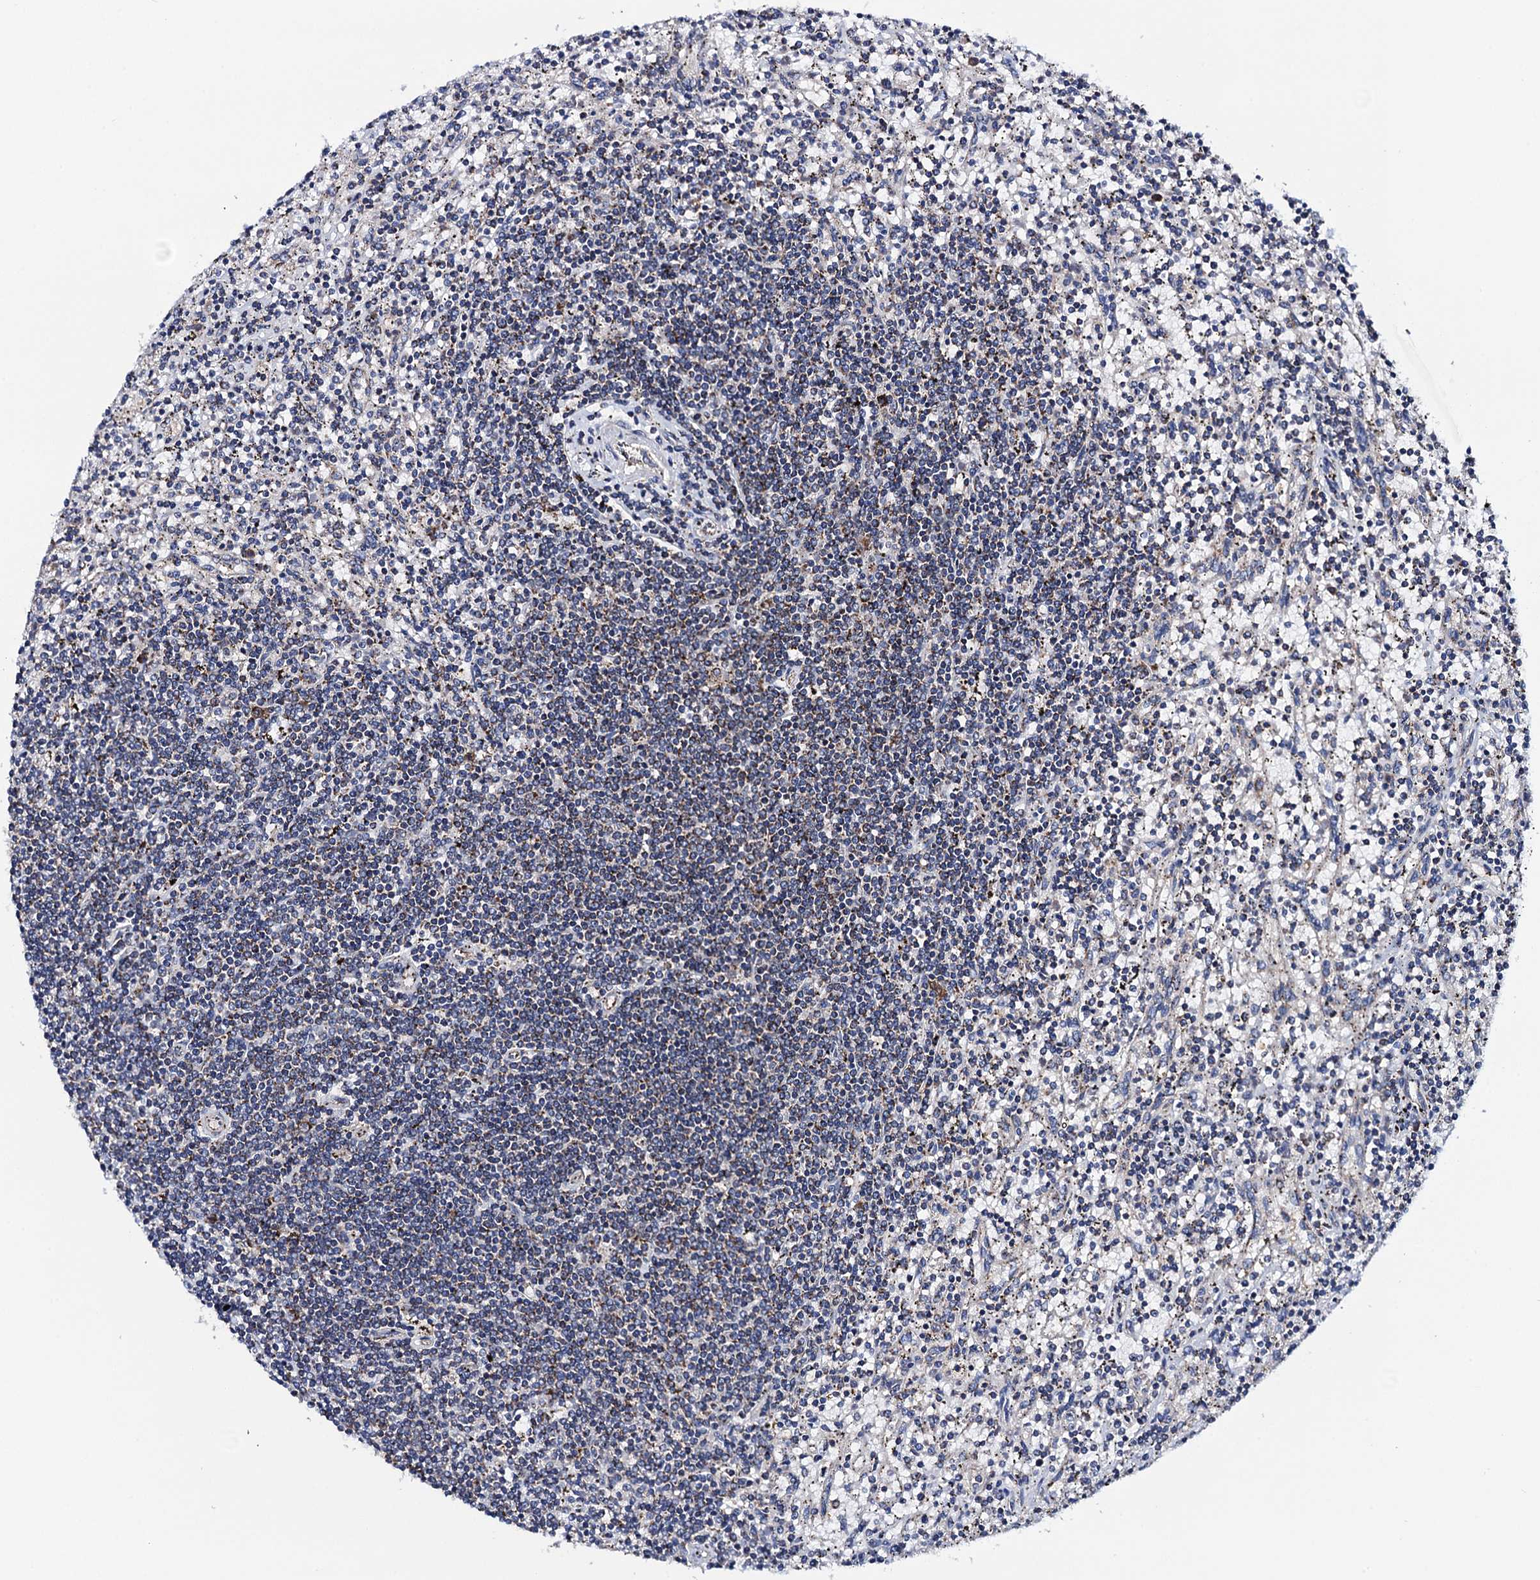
{"staining": {"intensity": "weak", "quantity": "<25%", "location": "cytoplasmic/membranous"}, "tissue": "lymphoma", "cell_type": "Tumor cells", "image_type": "cancer", "snomed": [{"axis": "morphology", "description": "Malignant lymphoma, non-Hodgkin's type, Low grade"}, {"axis": "topography", "description": "Spleen"}], "caption": "The IHC micrograph has no significant staining in tumor cells of low-grade malignant lymphoma, non-Hodgkin's type tissue. The staining is performed using DAB (3,3'-diaminobenzidine) brown chromogen with nuclei counter-stained in using hematoxylin.", "gene": "PTCD3", "patient": {"sex": "male", "age": 76}}